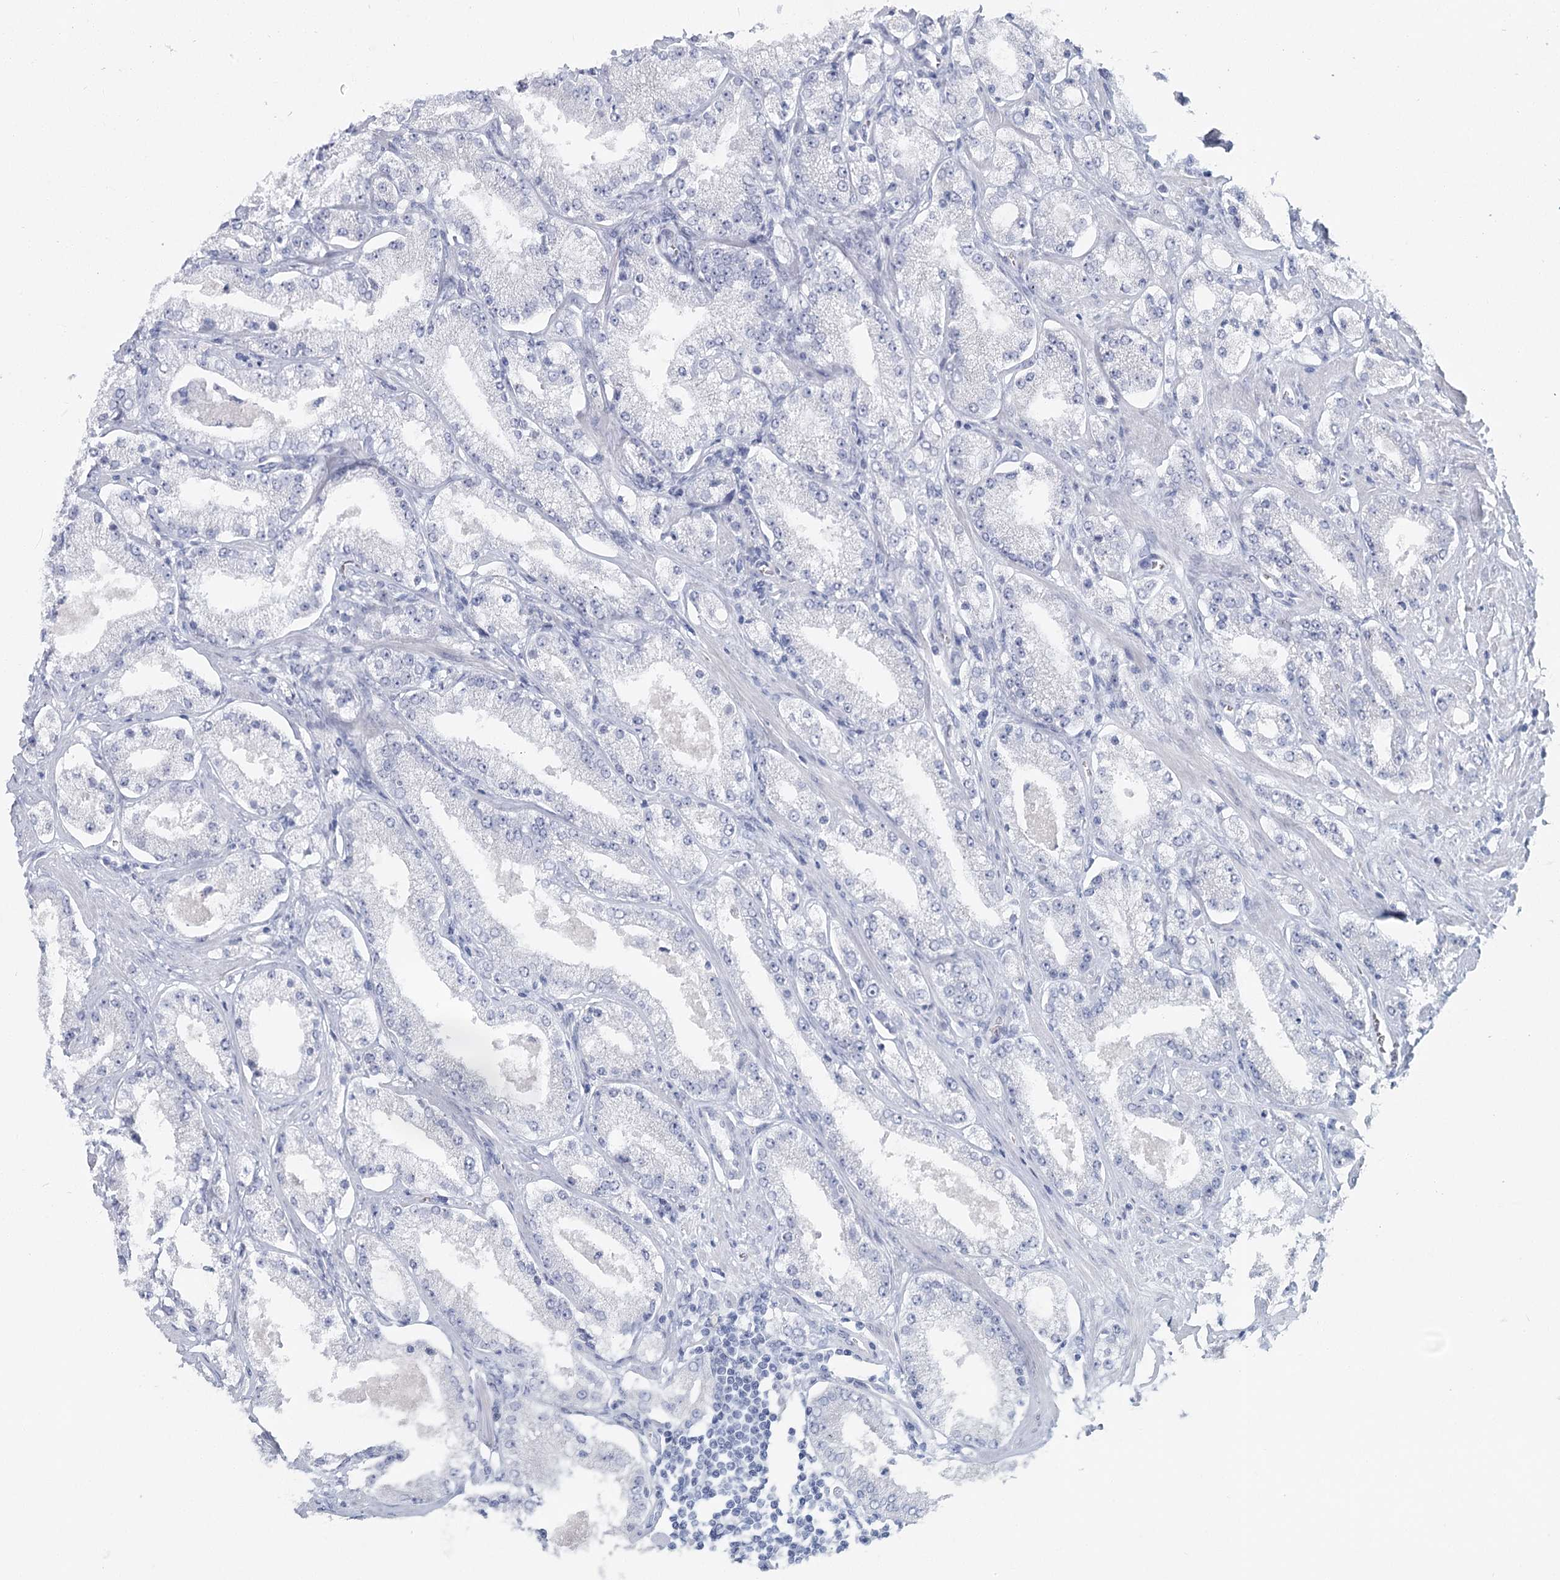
{"staining": {"intensity": "negative", "quantity": "none", "location": "none"}, "tissue": "prostate cancer", "cell_type": "Tumor cells", "image_type": "cancer", "snomed": [{"axis": "morphology", "description": "Adenocarcinoma, Low grade"}, {"axis": "topography", "description": "Prostate"}], "caption": "The micrograph demonstrates no significant expression in tumor cells of prostate cancer (adenocarcinoma (low-grade)).", "gene": "IFIT5", "patient": {"sex": "male", "age": 69}}